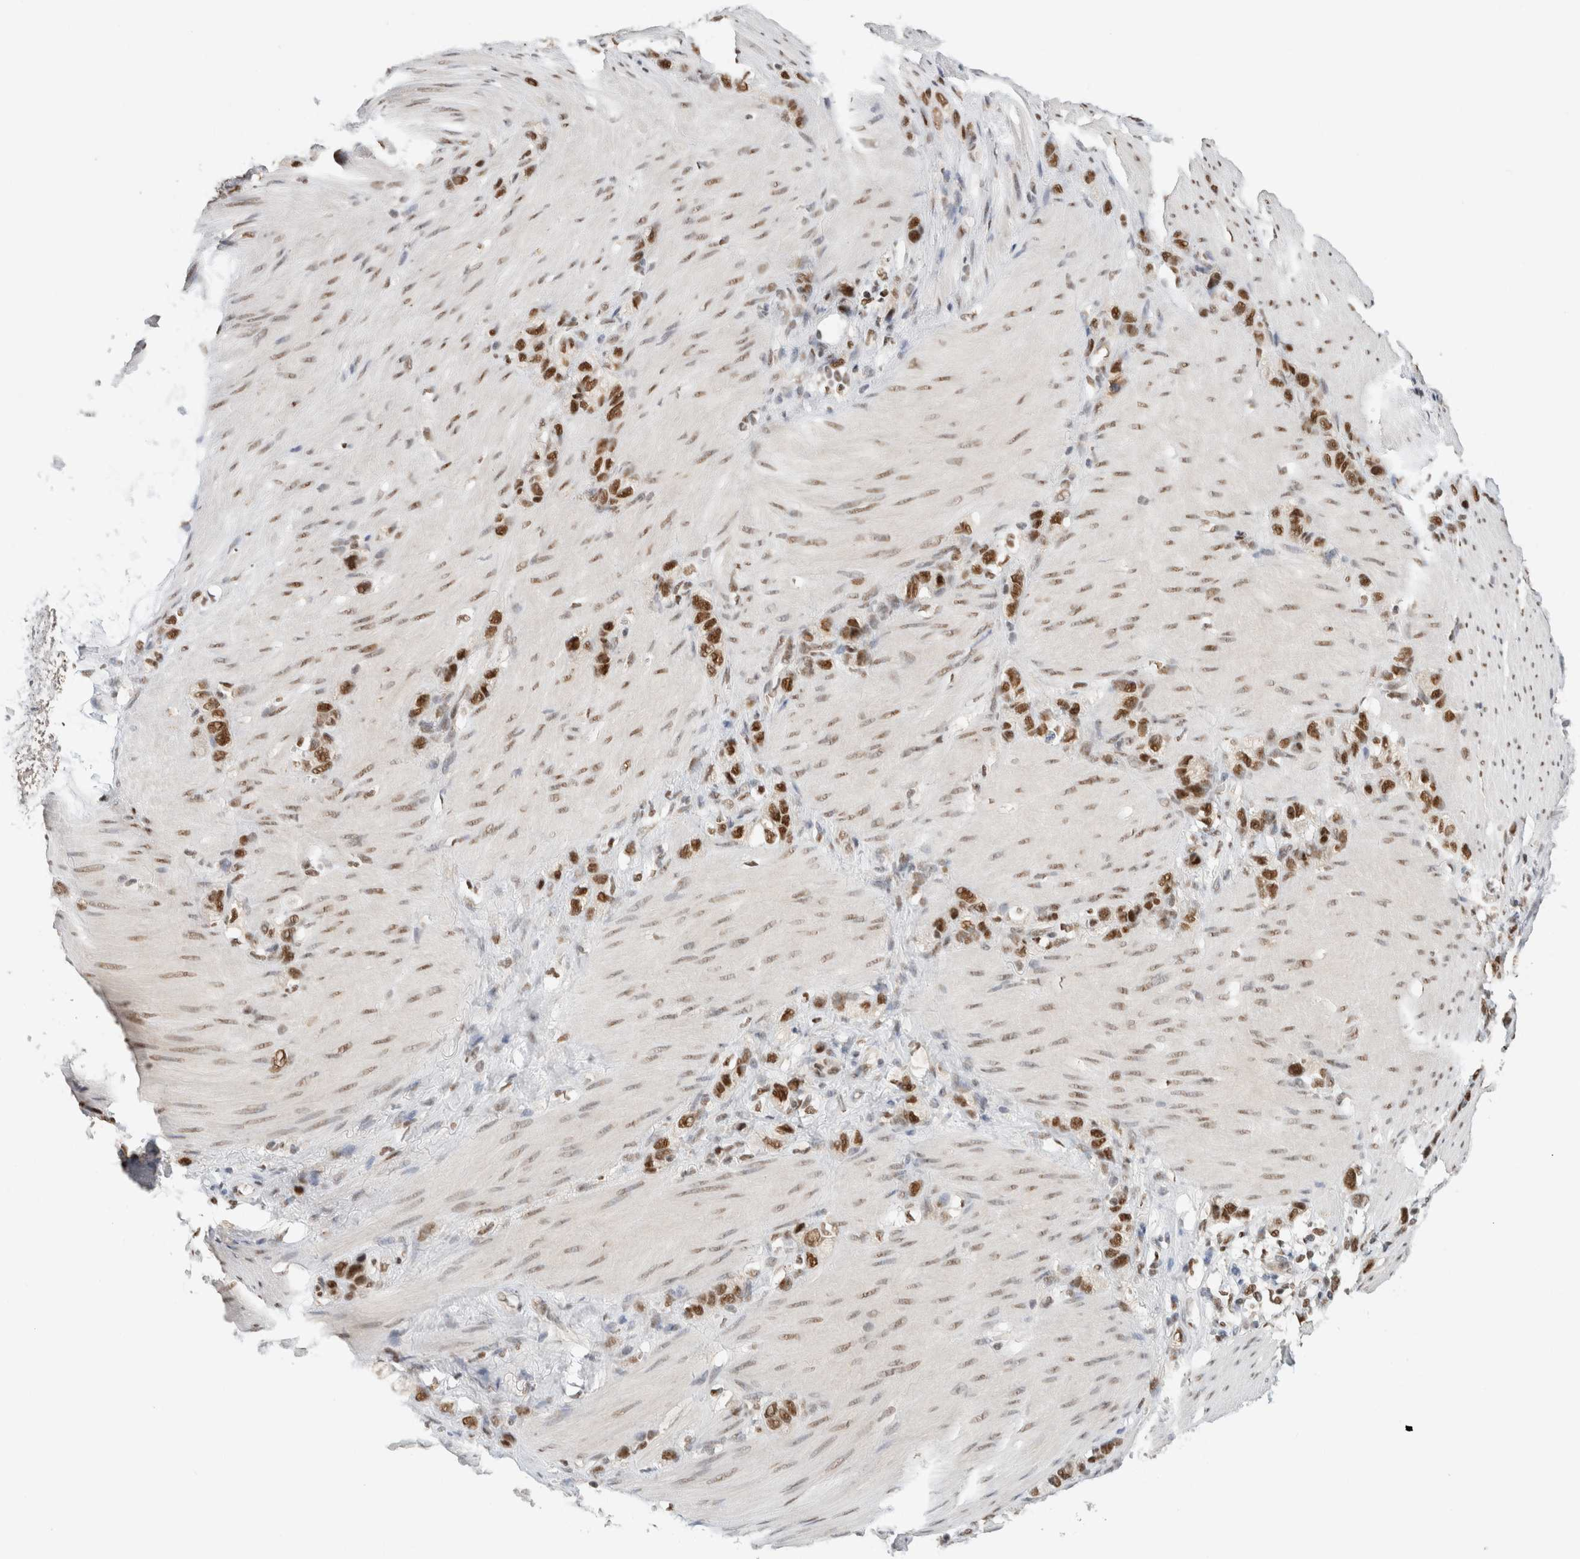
{"staining": {"intensity": "strong", "quantity": ">75%", "location": "nuclear"}, "tissue": "stomach cancer", "cell_type": "Tumor cells", "image_type": "cancer", "snomed": [{"axis": "morphology", "description": "Normal tissue, NOS"}, {"axis": "morphology", "description": "Adenocarcinoma, NOS"}, {"axis": "morphology", "description": "Adenocarcinoma, High grade"}, {"axis": "topography", "description": "Stomach, upper"}, {"axis": "topography", "description": "Stomach"}], "caption": "Protein staining of stomach adenocarcinoma (high-grade) tissue displays strong nuclear positivity in about >75% of tumor cells. The protein of interest is shown in brown color, while the nuclei are stained blue.", "gene": "DDX42", "patient": {"sex": "female", "age": 65}}